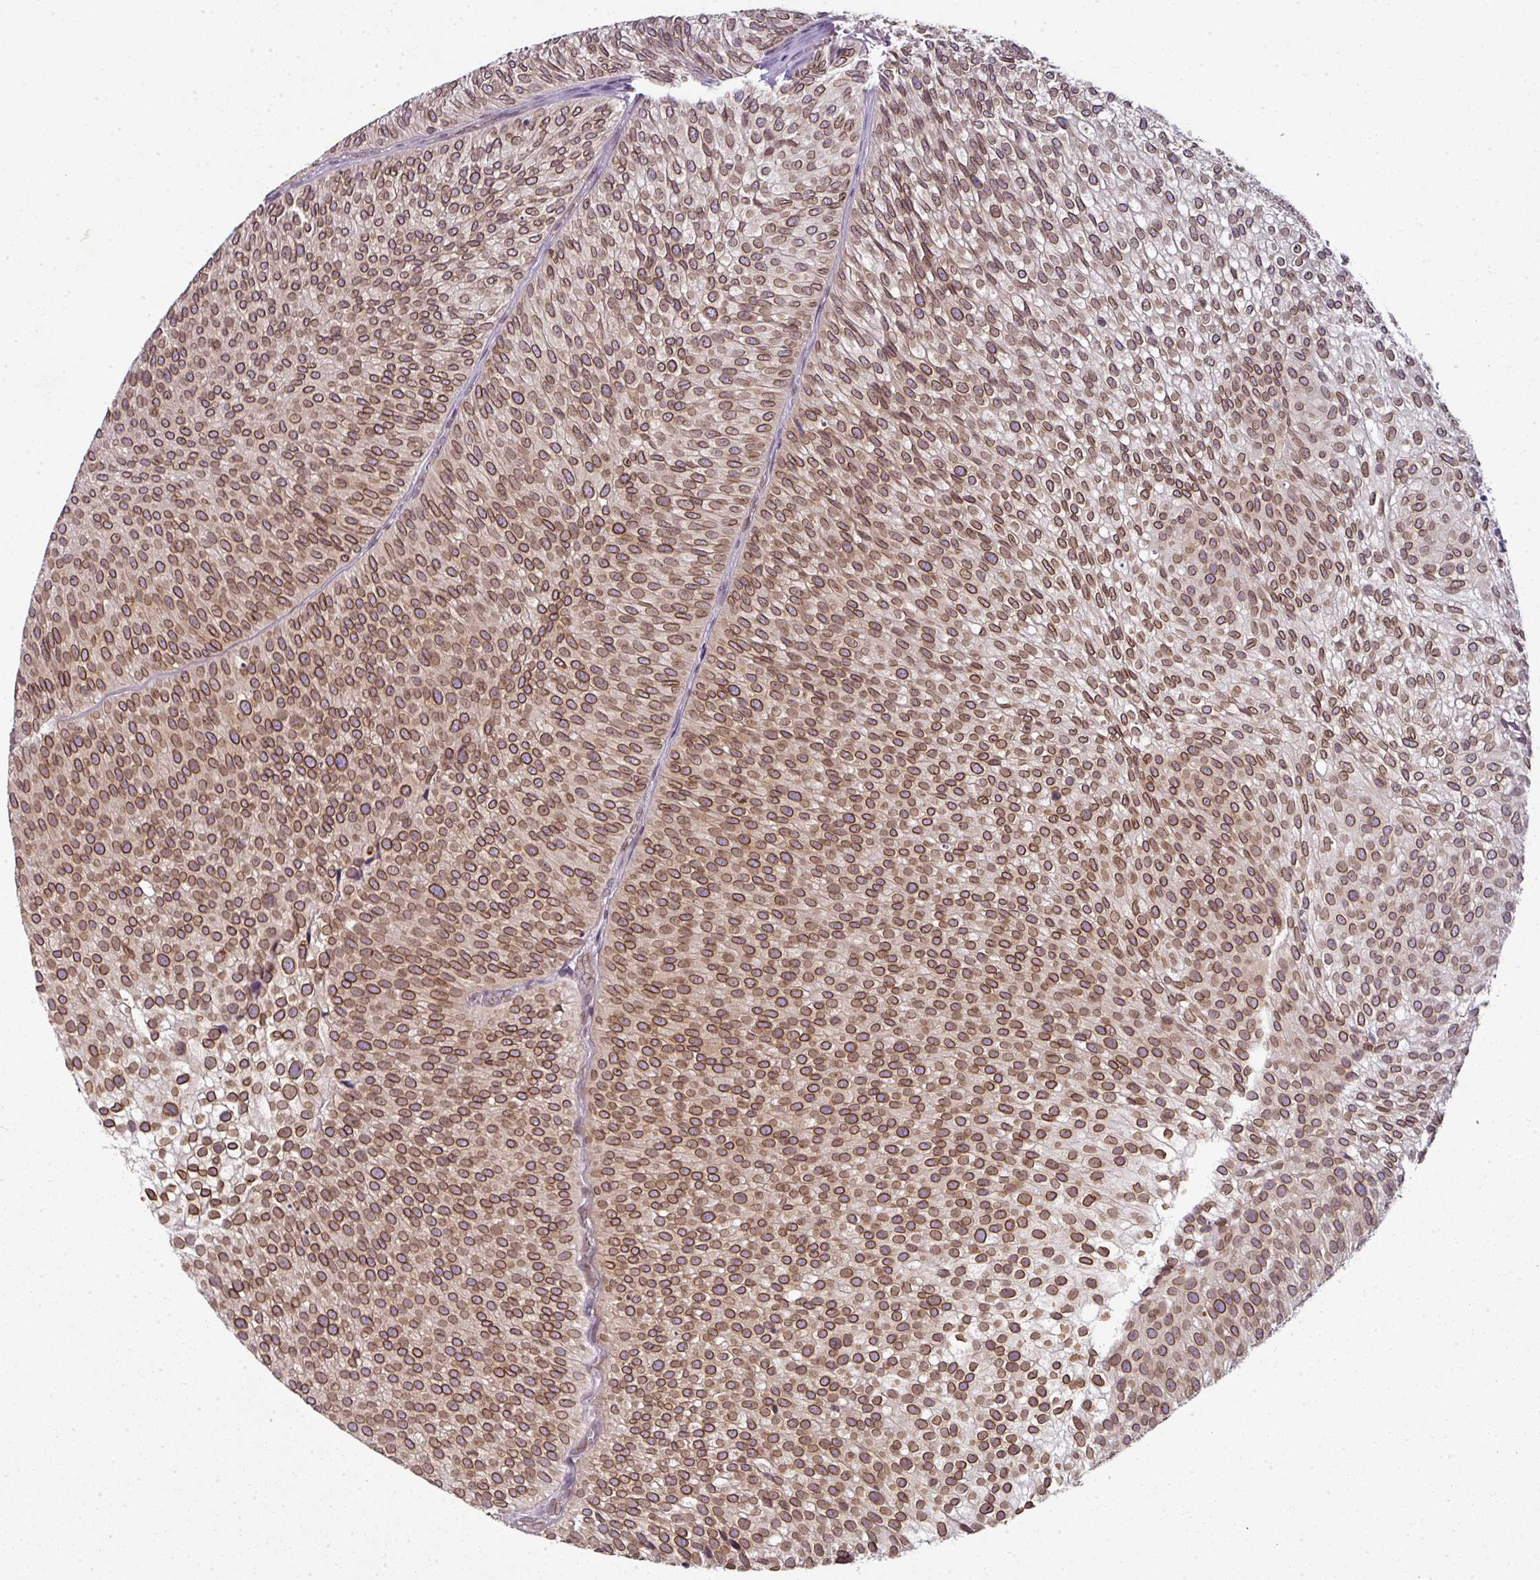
{"staining": {"intensity": "moderate", "quantity": ">75%", "location": "cytoplasmic/membranous,nuclear"}, "tissue": "urothelial cancer", "cell_type": "Tumor cells", "image_type": "cancer", "snomed": [{"axis": "morphology", "description": "Urothelial carcinoma, Low grade"}, {"axis": "topography", "description": "Urinary bladder"}], "caption": "IHC (DAB) staining of human urothelial carcinoma (low-grade) displays moderate cytoplasmic/membranous and nuclear protein expression in approximately >75% of tumor cells.", "gene": "RANGAP1", "patient": {"sex": "male", "age": 91}}